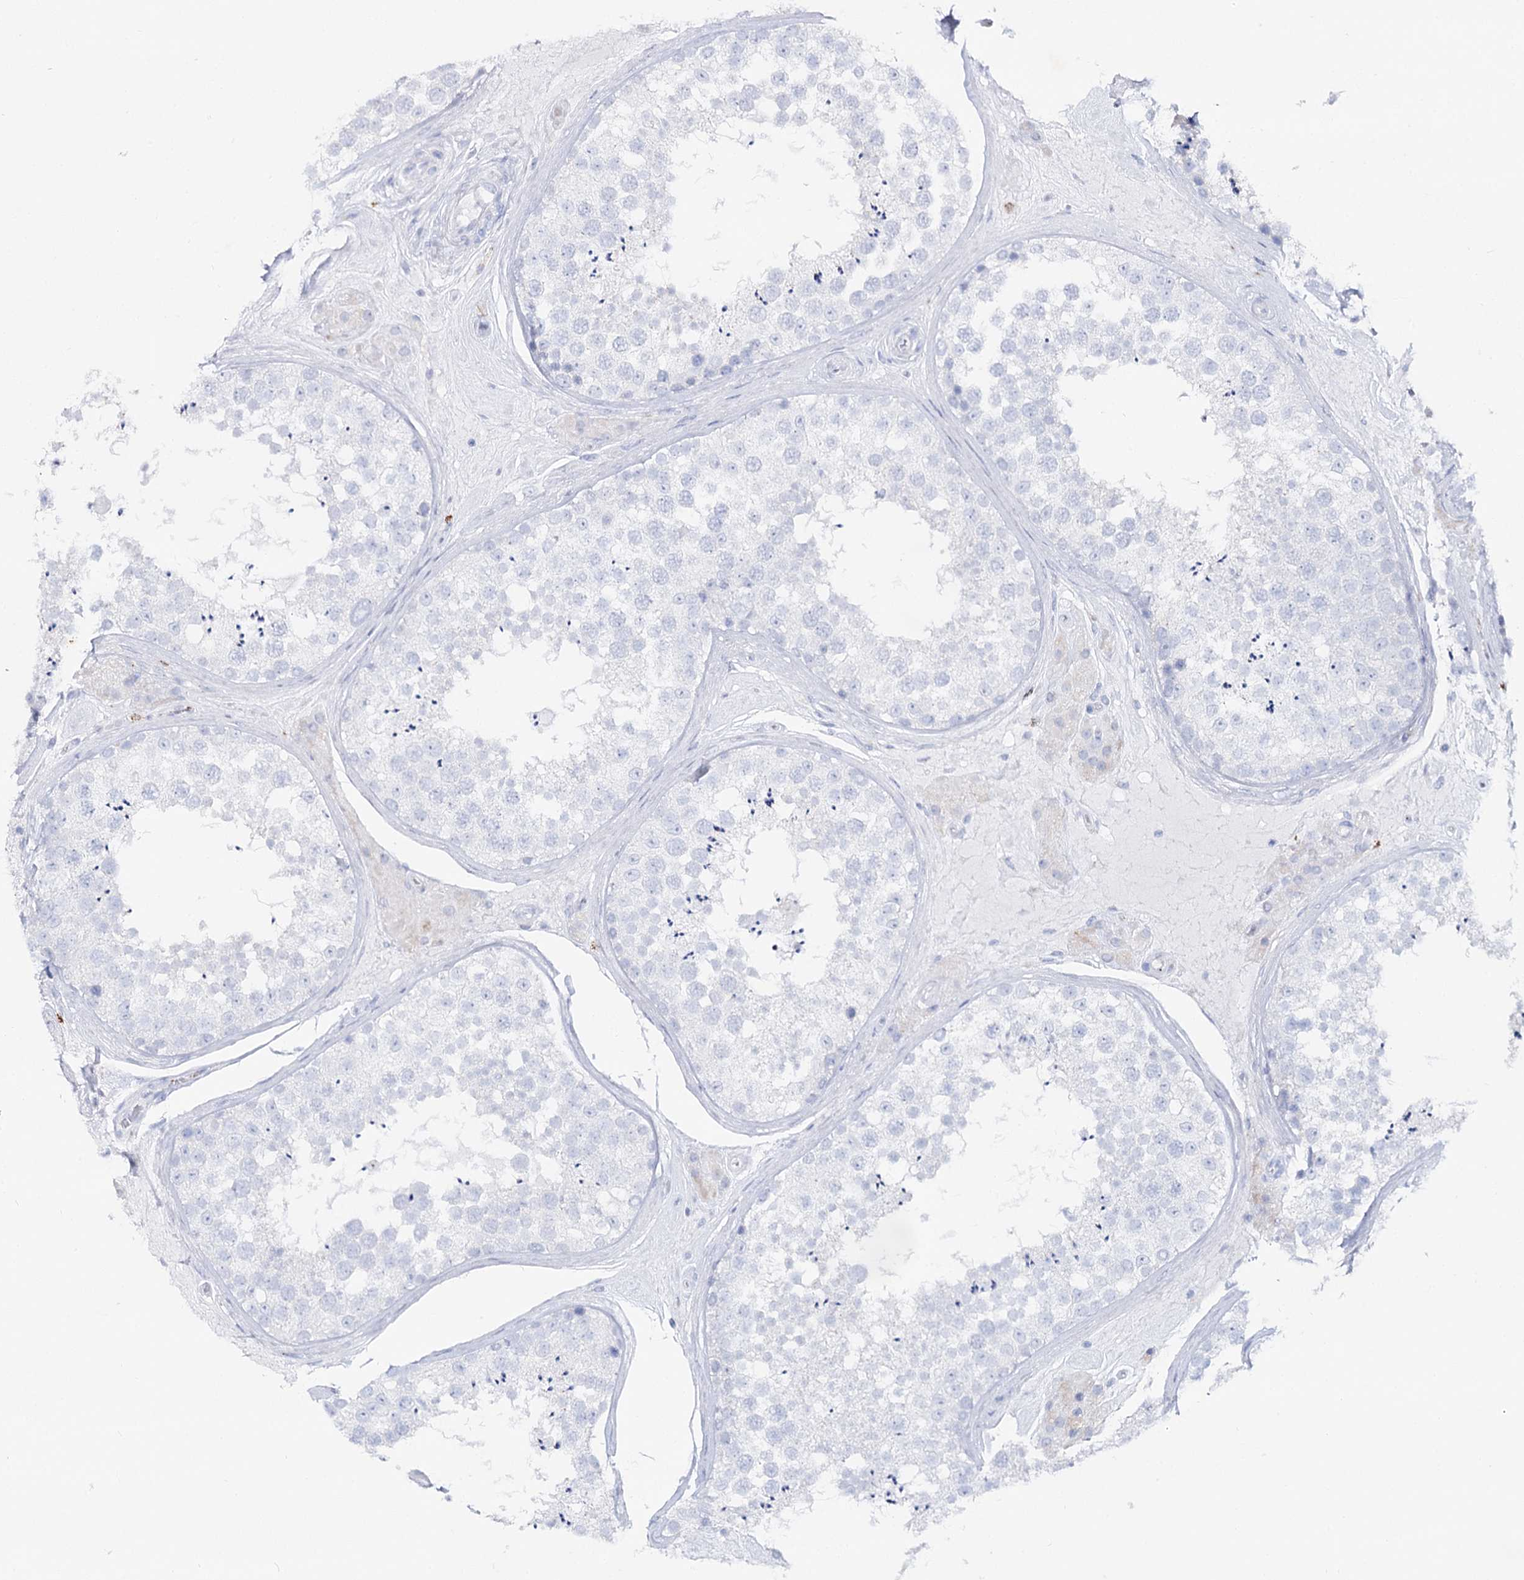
{"staining": {"intensity": "negative", "quantity": "none", "location": "none"}, "tissue": "testis", "cell_type": "Cells in seminiferous ducts", "image_type": "normal", "snomed": [{"axis": "morphology", "description": "Normal tissue, NOS"}, {"axis": "topography", "description": "Testis"}], "caption": "Cells in seminiferous ducts are negative for protein expression in benign human testis. (Brightfield microscopy of DAB immunohistochemistry at high magnification).", "gene": "SLC3A1", "patient": {"sex": "male", "age": 46}}